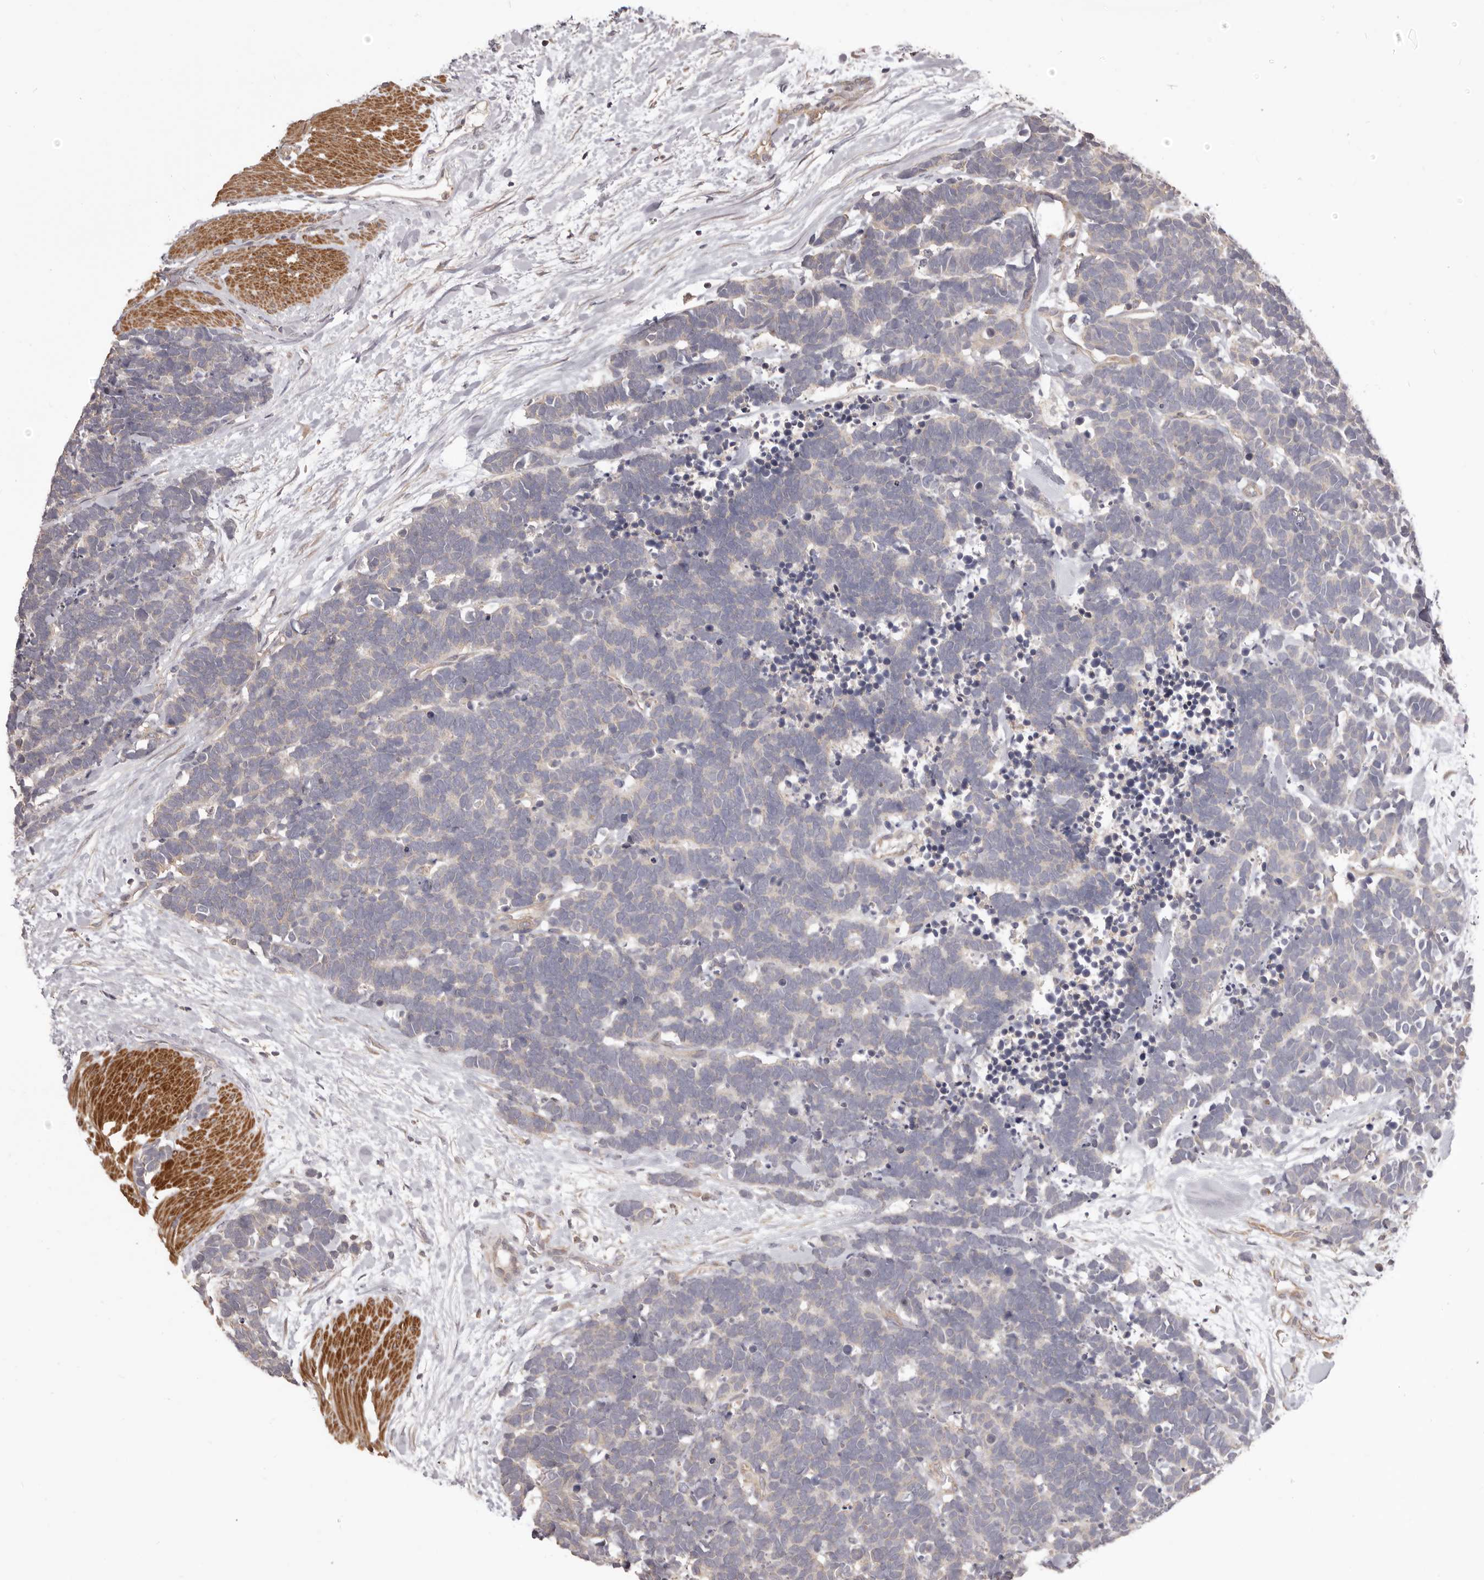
{"staining": {"intensity": "negative", "quantity": "none", "location": "none"}, "tissue": "carcinoid", "cell_type": "Tumor cells", "image_type": "cancer", "snomed": [{"axis": "morphology", "description": "Carcinoma, NOS"}, {"axis": "morphology", "description": "Carcinoid, malignant, NOS"}, {"axis": "topography", "description": "Urinary bladder"}], "caption": "High power microscopy photomicrograph of an immunohistochemistry histopathology image of carcinoid, revealing no significant staining in tumor cells. The staining was performed using DAB (3,3'-diaminobenzidine) to visualize the protein expression in brown, while the nuclei were stained in blue with hematoxylin (Magnification: 20x).", "gene": "HRH1", "patient": {"sex": "male", "age": 57}}